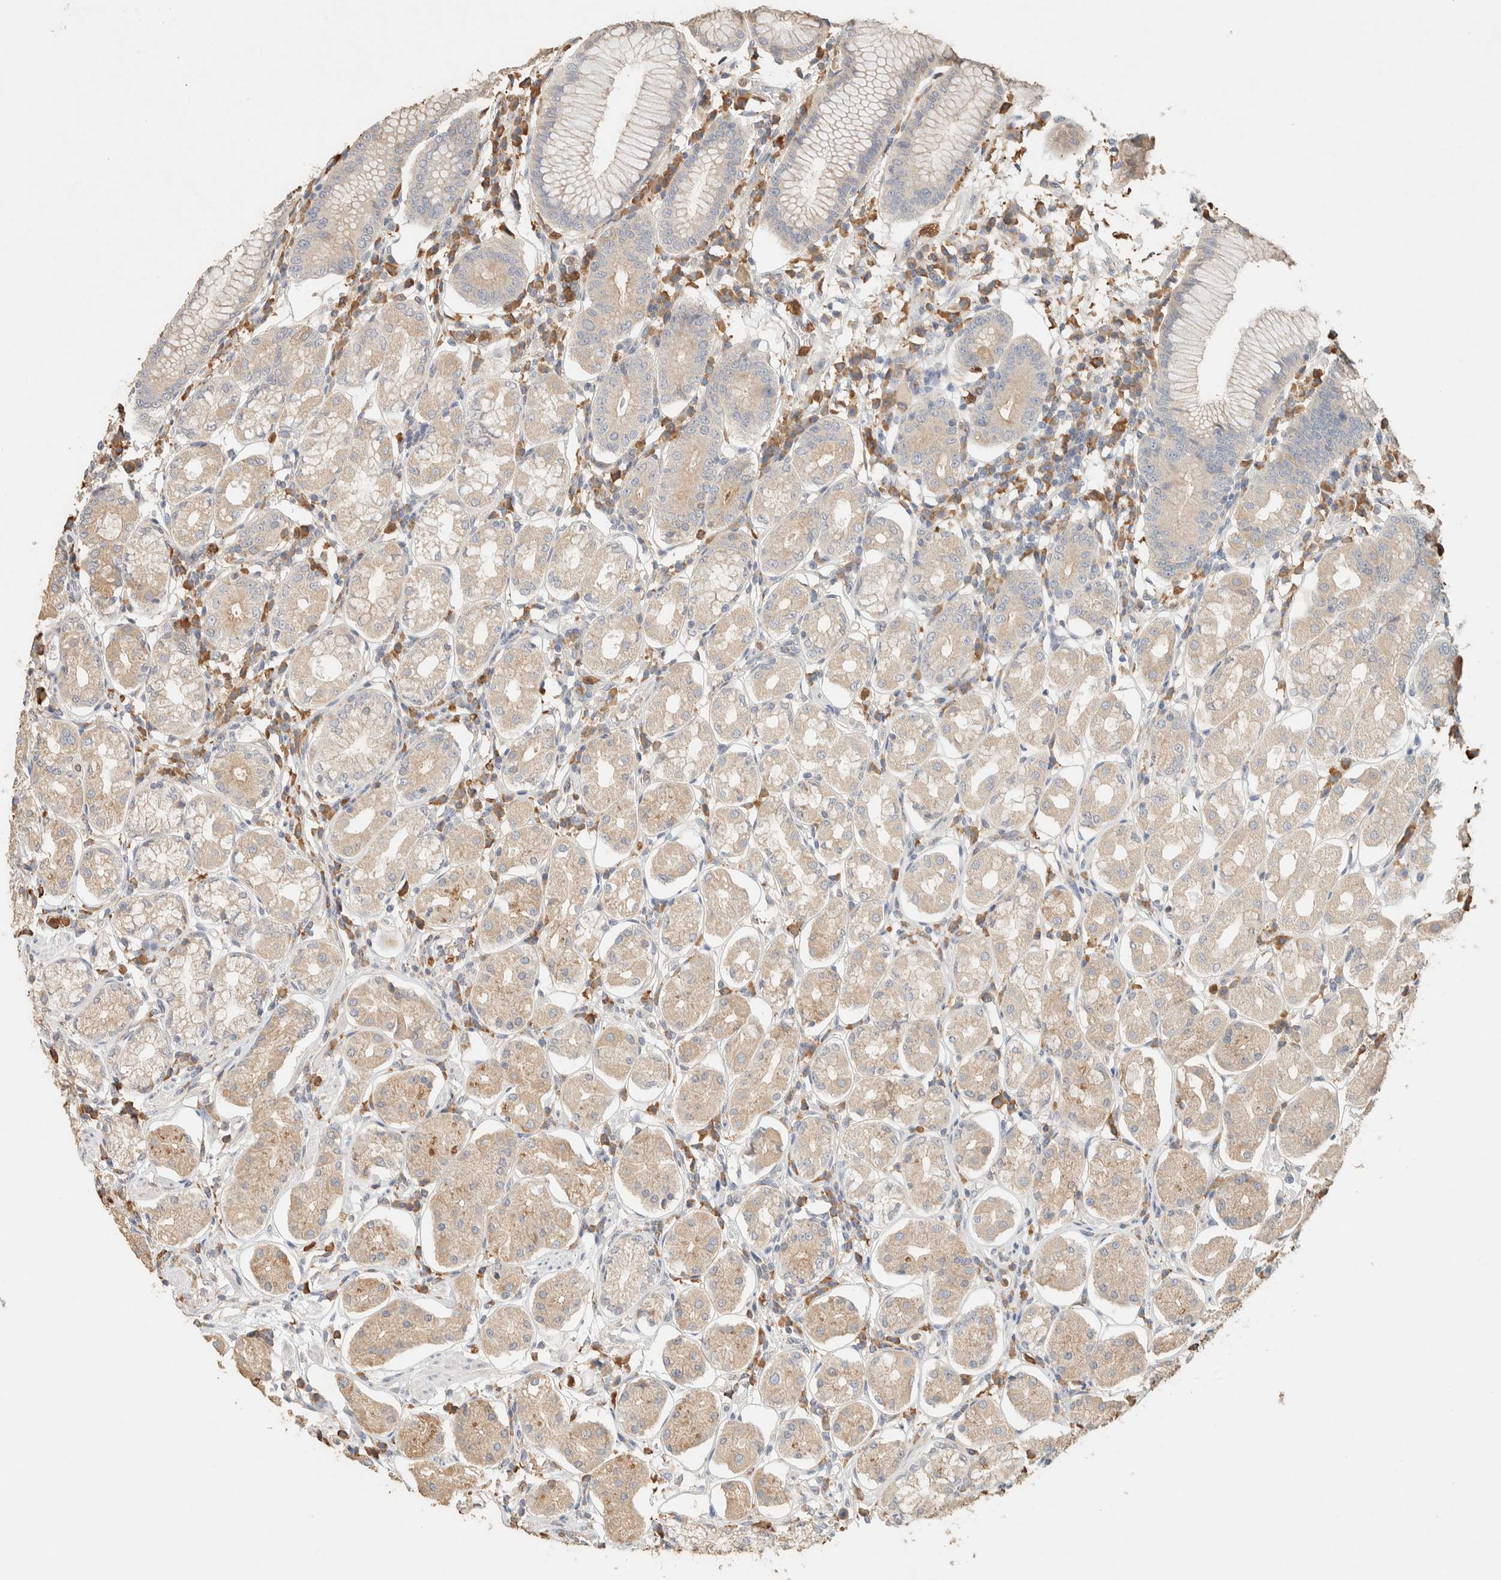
{"staining": {"intensity": "weak", "quantity": "25%-75%", "location": "cytoplasmic/membranous"}, "tissue": "stomach", "cell_type": "Glandular cells", "image_type": "normal", "snomed": [{"axis": "morphology", "description": "Normal tissue, NOS"}, {"axis": "topography", "description": "Stomach"}, {"axis": "topography", "description": "Stomach, lower"}], "caption": "High-power microscopy captured an immunohistochemistry photomicrograph of normal stomach, revealing weak cytoplasmic/membranous expression in approximately 25%-75% of glandular cells.", "gene": "TTC3", "patient": {"sex": "female", "age": 56}}